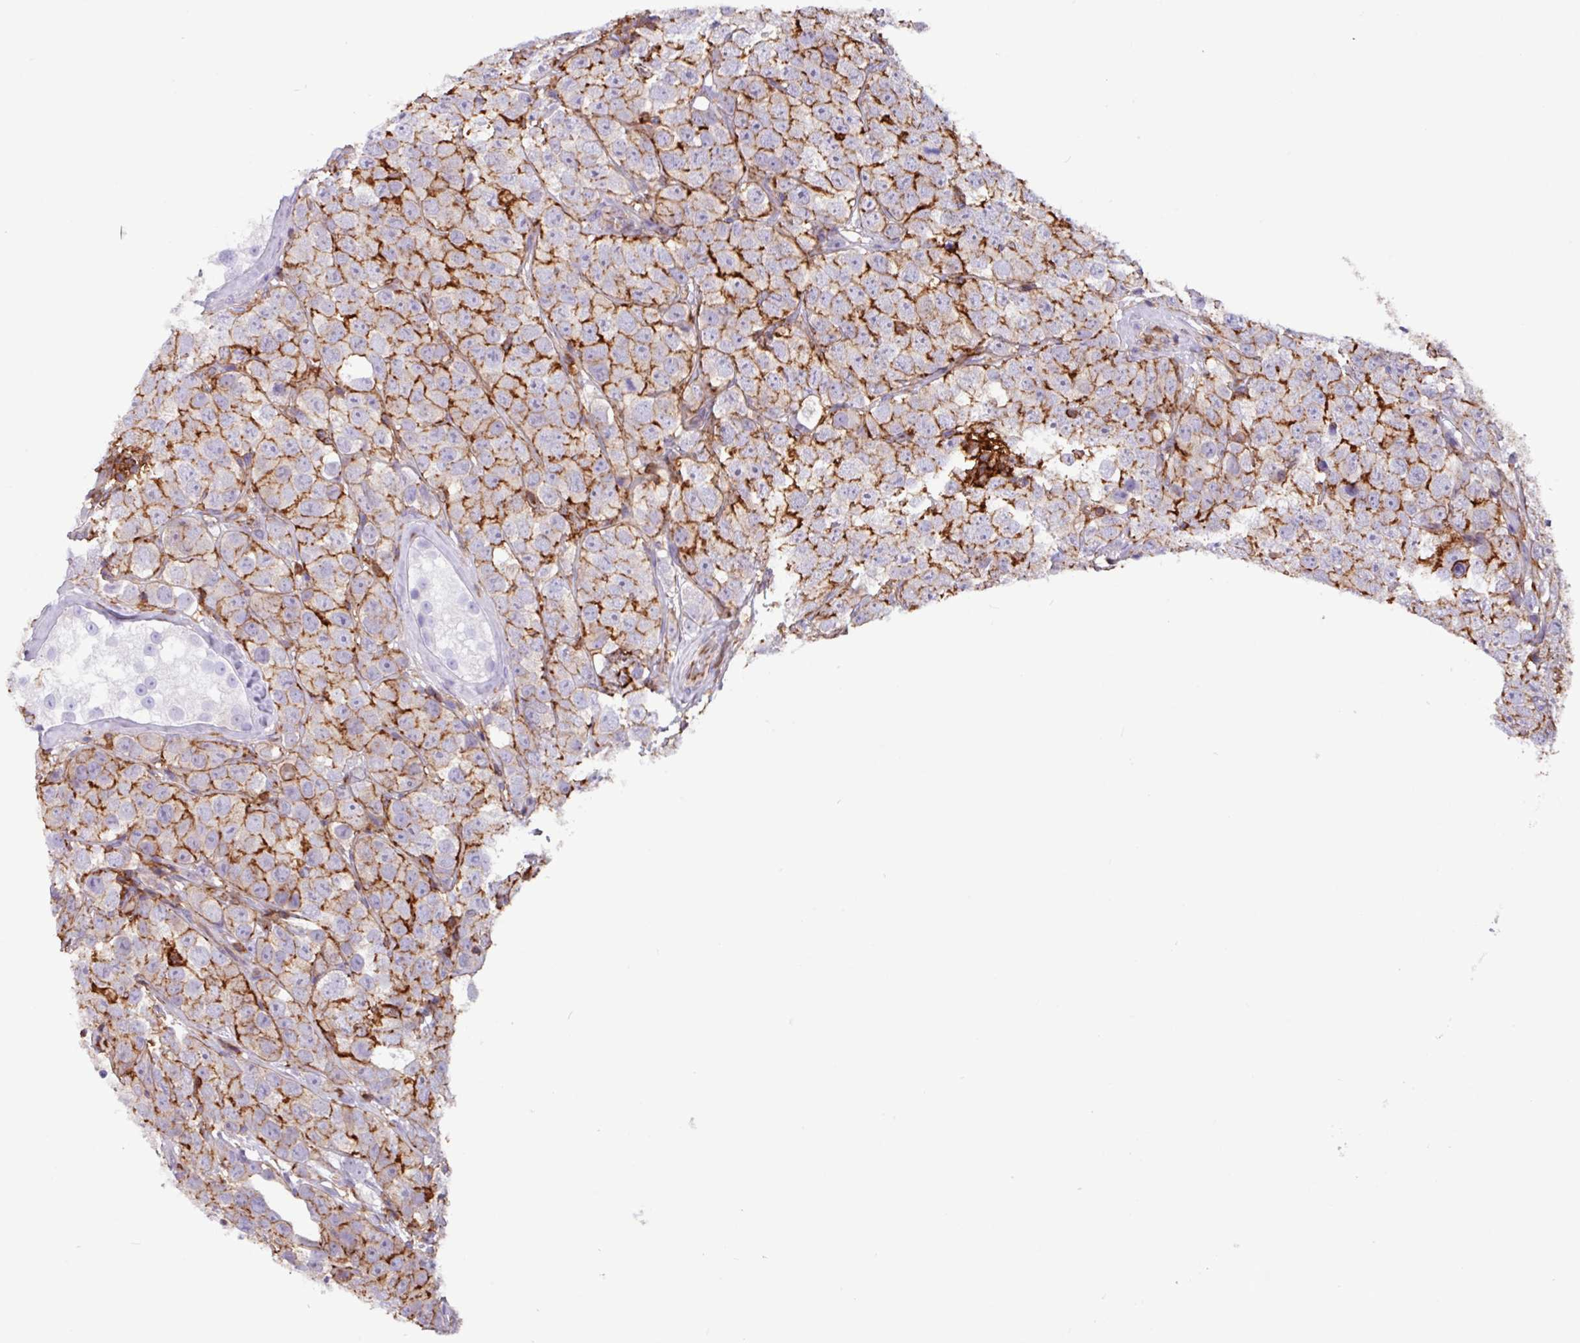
{"staining": {"intensity": "moderate", "quantity": ">75%", "location": "cytoplasmic/membranous"}, "tissue": "testis cancer", "cell_type": "Tumor cells", "image_type": "cancer", "snomed": [{"axis": "morphology", "description": "Seminoma, NOS"}, {"axis": "topography", "description": "Testis"}], "caption": "This micrograph displays immunohistochemistry (IHC) staining of testis cancer, with medium moderate cytoplasmic/membranous staining in about >75% of tumor cells.", "gene": "PPP1R18", "patient": {"sex": "male", "age": 28}}